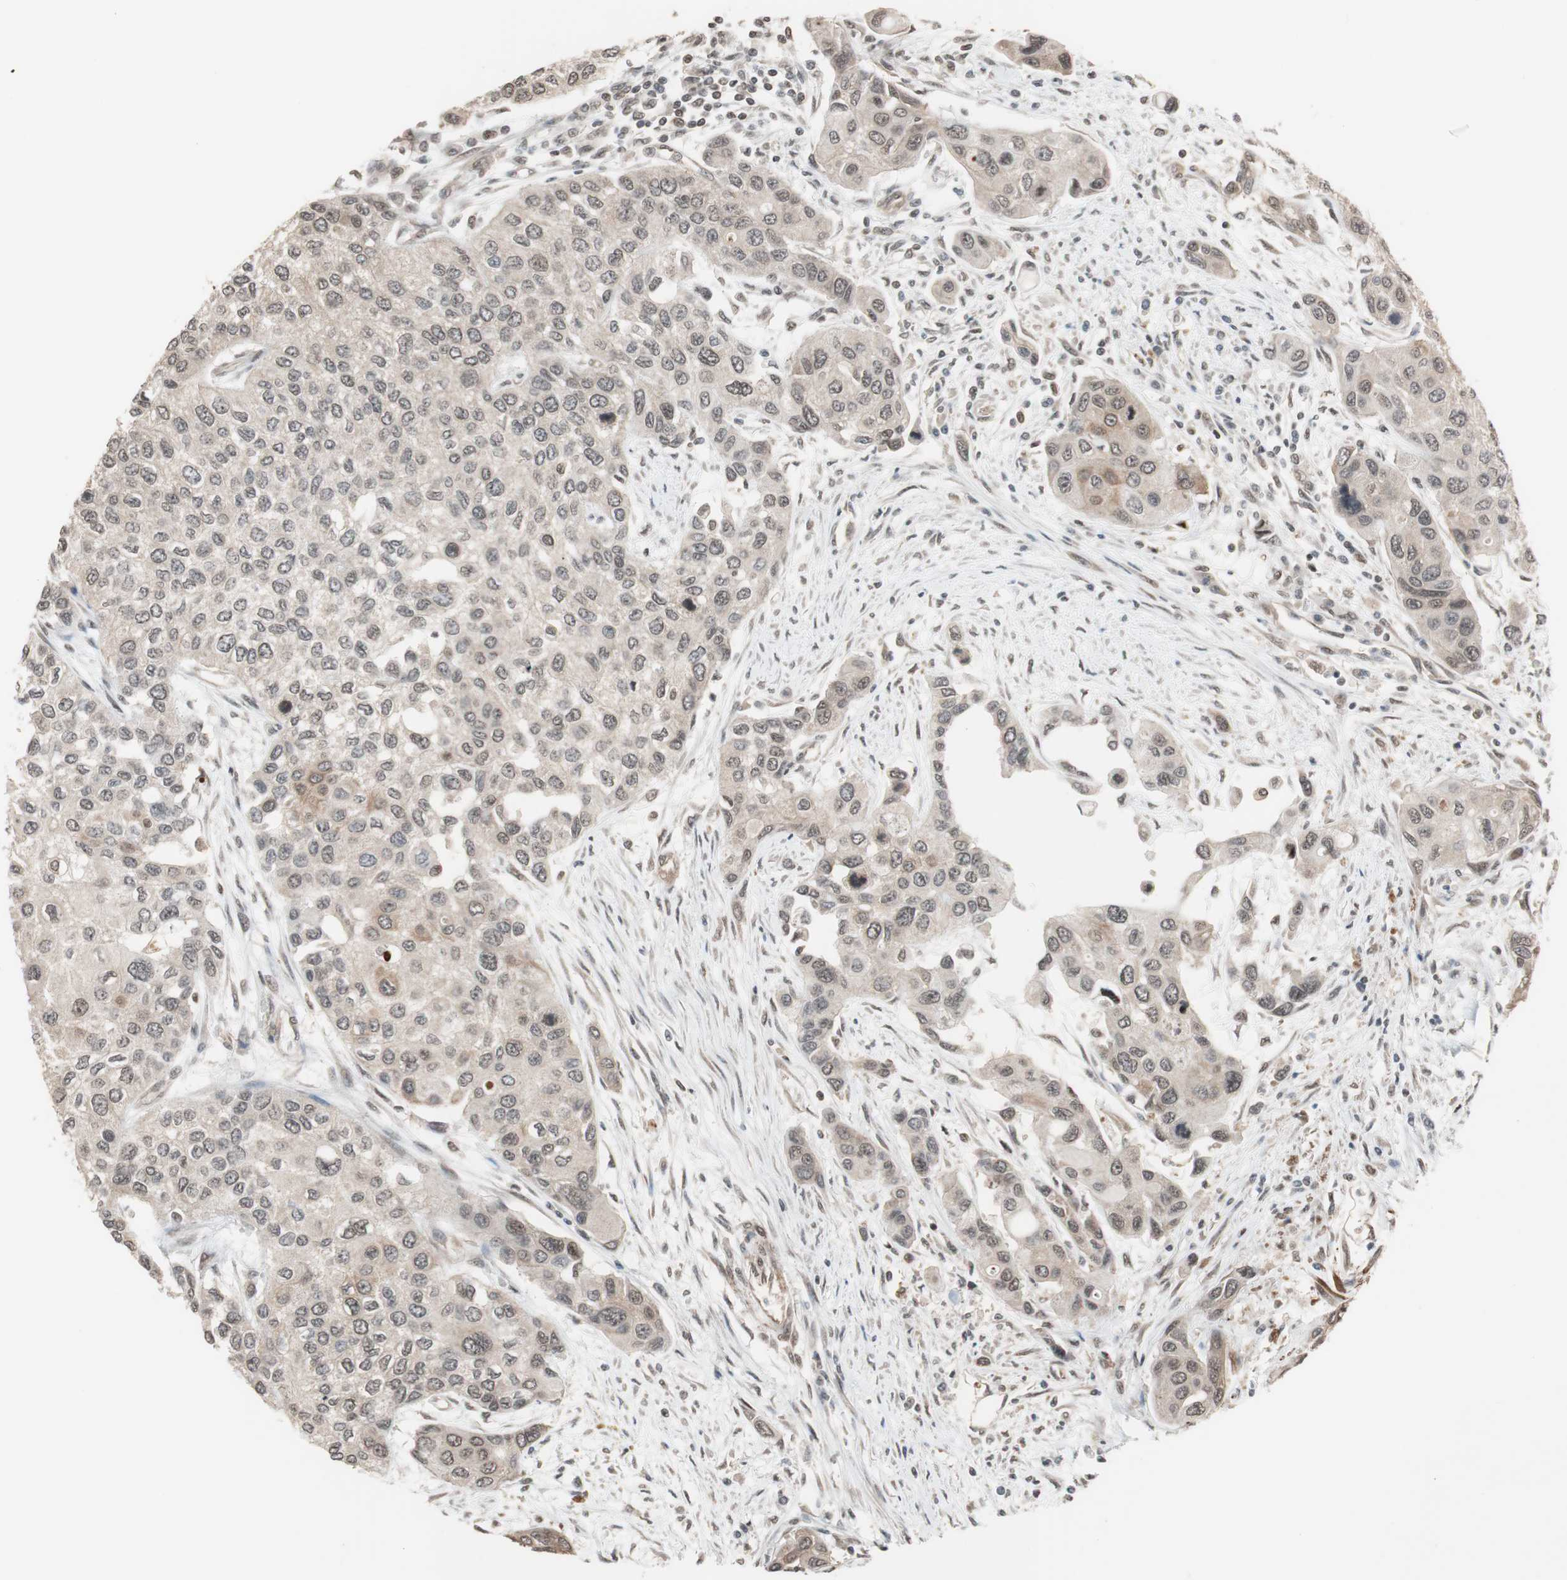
{"staining": {"intensity": "weak", "quantity": ">75%", "location": "cytoplasmic/membranous"}, "tissue": "urothelial cancer", "cell_type": "Tumor cells", "image_type": "cancer", "snomed": [{"axis": "morphology", "description": "Urothelial carcinoma, High grade"}, {"axis": "topography", "description": "Urinary bladder"}], "caption": "This micrograph reveals IHC staining of human high-grade urothelial carcinoma, with low weak cytoplasmic/membranous positivity in approximately >75% of tumor cells.", "gene": "DRAP1", "patient": {"sex": "female", "age": 56}}